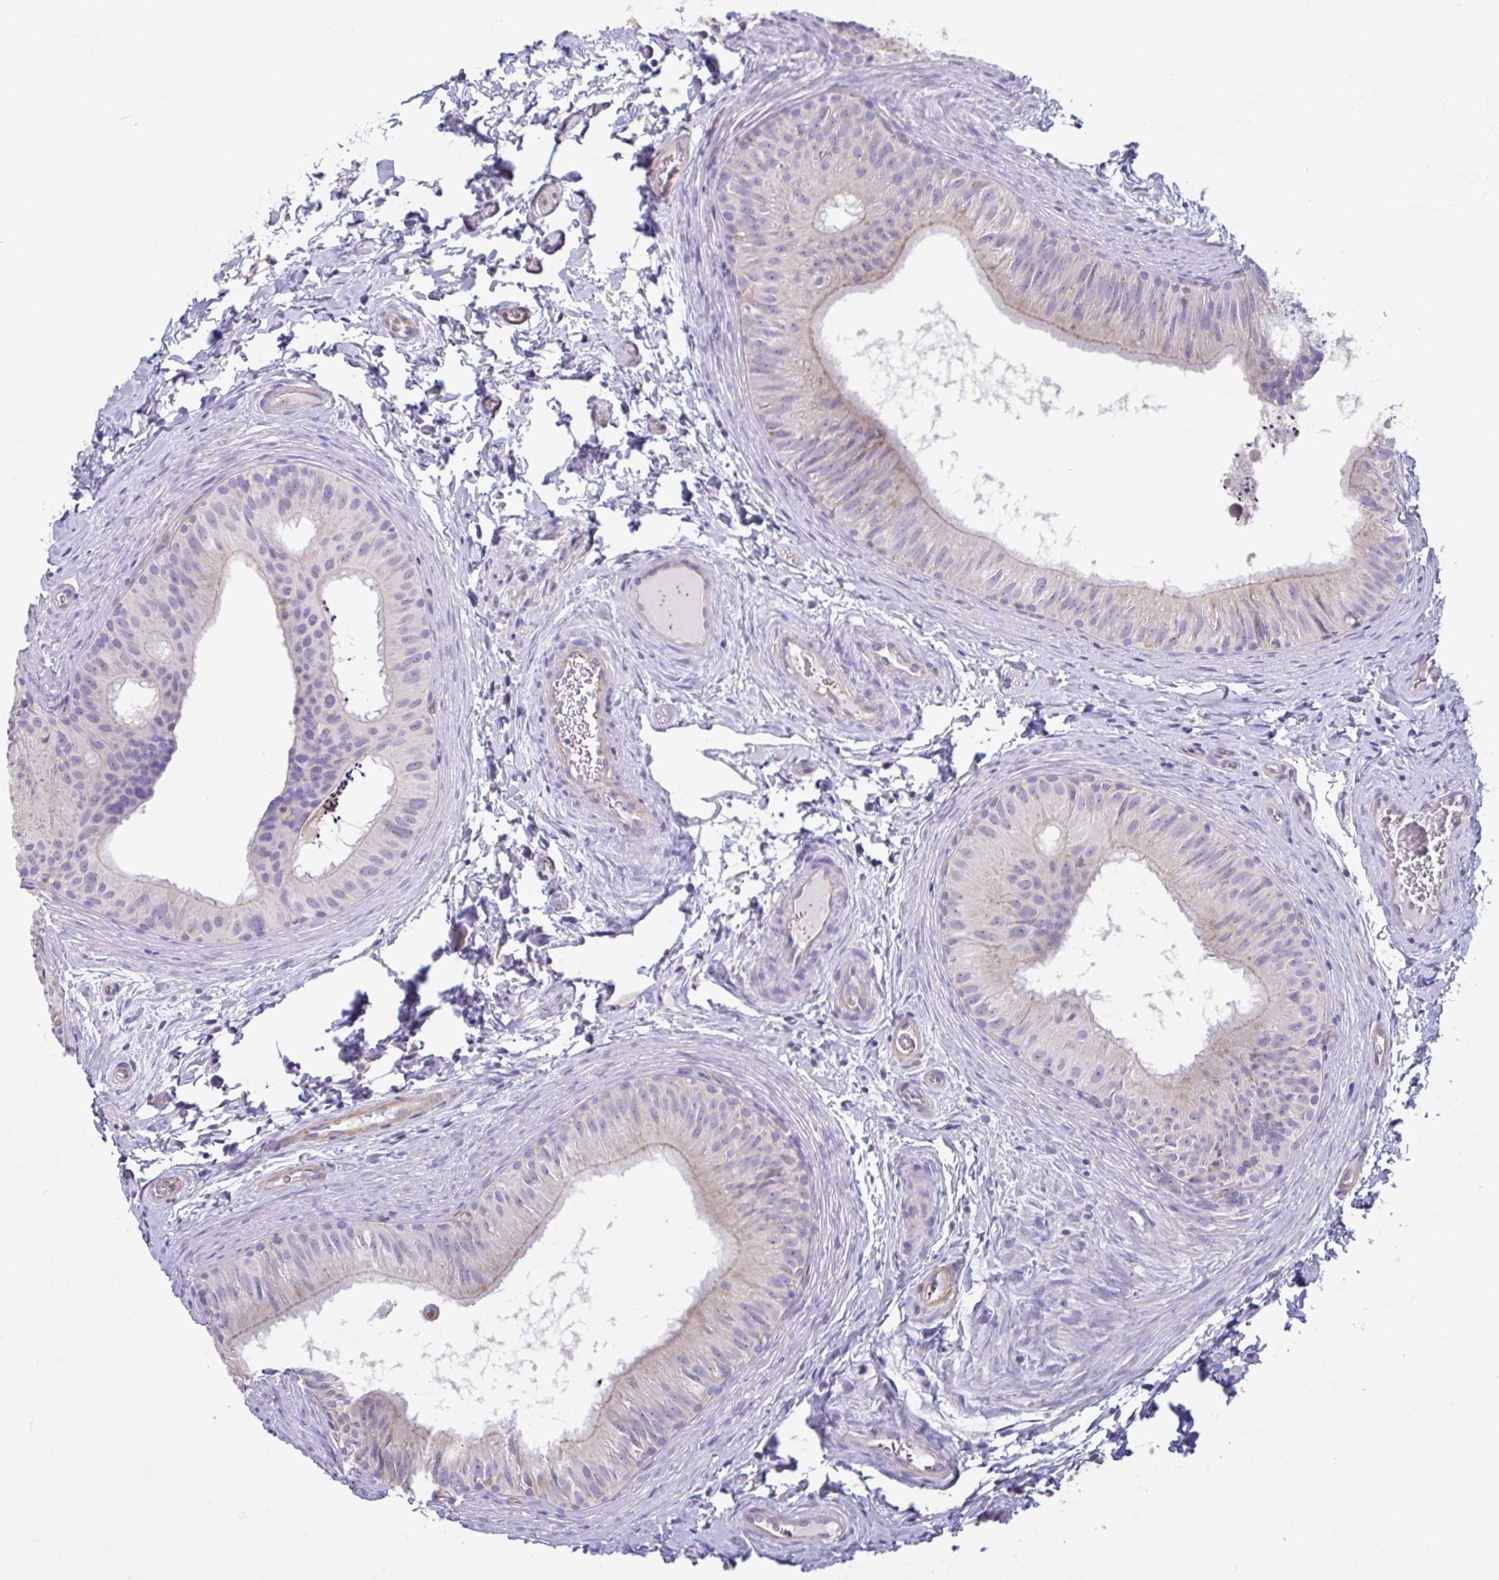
{"staining": {"intensity": "negative", "quantity": "none", "location": "none"}, "tissue": "epididymis", "cell_type": "Glandular cells", "image_type": "normal", "snomed": [{"axis": "morphology", "description": "Normal tissue, NOS"}, {"axis": "topography", "description": "Epididymis"}], "caption": "Histopathology image shows no significant protein positivity in glandular cells of unremarkable epididymis. Brightfield microscopy of immunohistochemistry (IHC) stained with DAB (3,3'-diaminobenzidine) (brown) and hematoxylin (blue), captured at high magnification.", "gene": "PLCD4", "patient": {"sex": "male", "age": 24}}